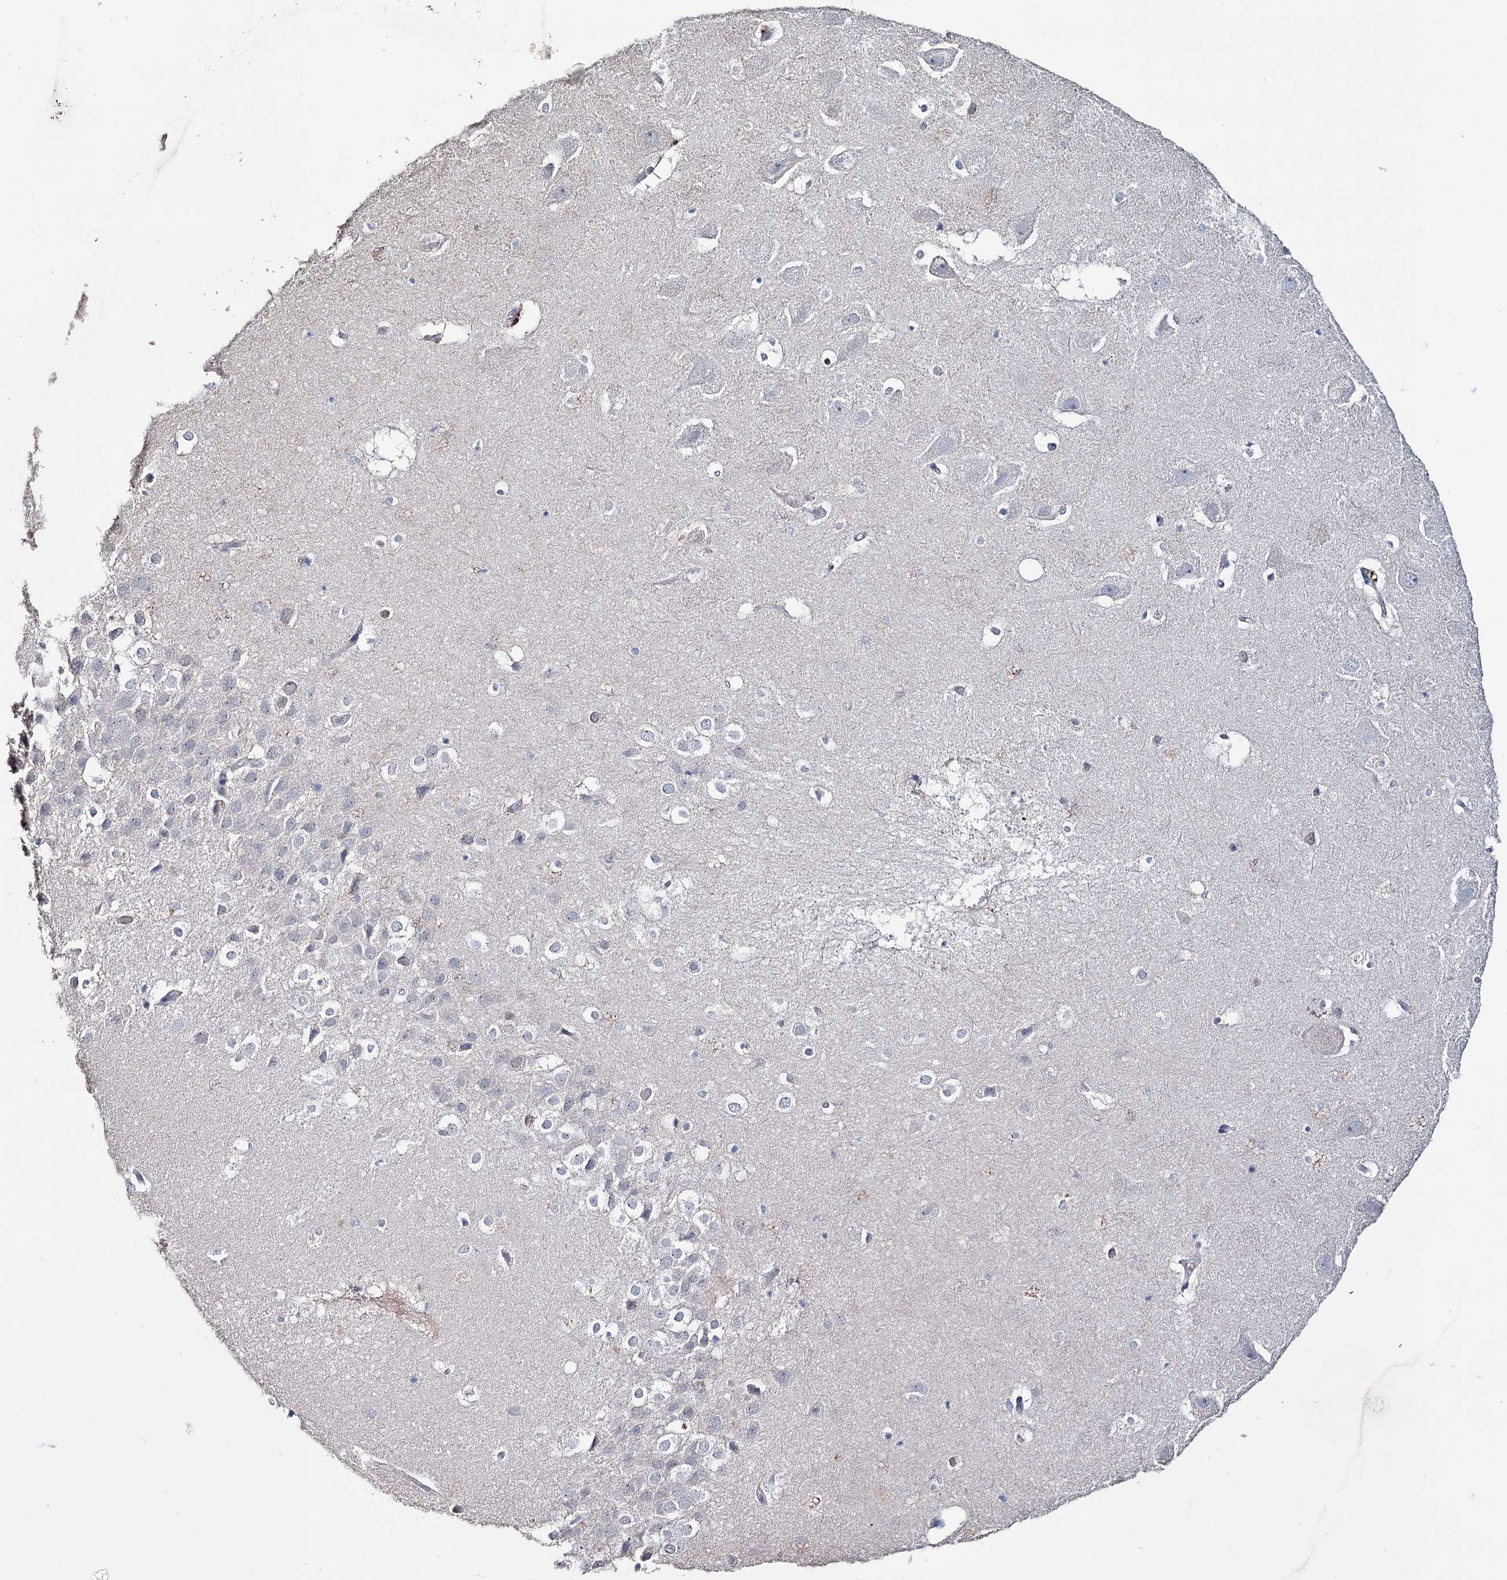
{"staining": {"intensity": "negative", "quantity": "none", "location": "none"}, "tissue": "hippocampus", "cell_type": "Glial cells", "image_type": "normal", "snomed": [{"axis": "morphology", "description": "Normal tissue, NOS"}, {"axis": "topography", "description": "Hippocampus"}], "caption": "Immunohistochemical staining of unremarkable human hippocampus demonstrates no significant expression in glial cells. Brightfield microscopy of immunohistochemistry stained with DAB (brown) and hematoxylin (blue), captured at high magnification.", "gene": "EPB41L5", "patient": {"sex": "female", "age": 52}}